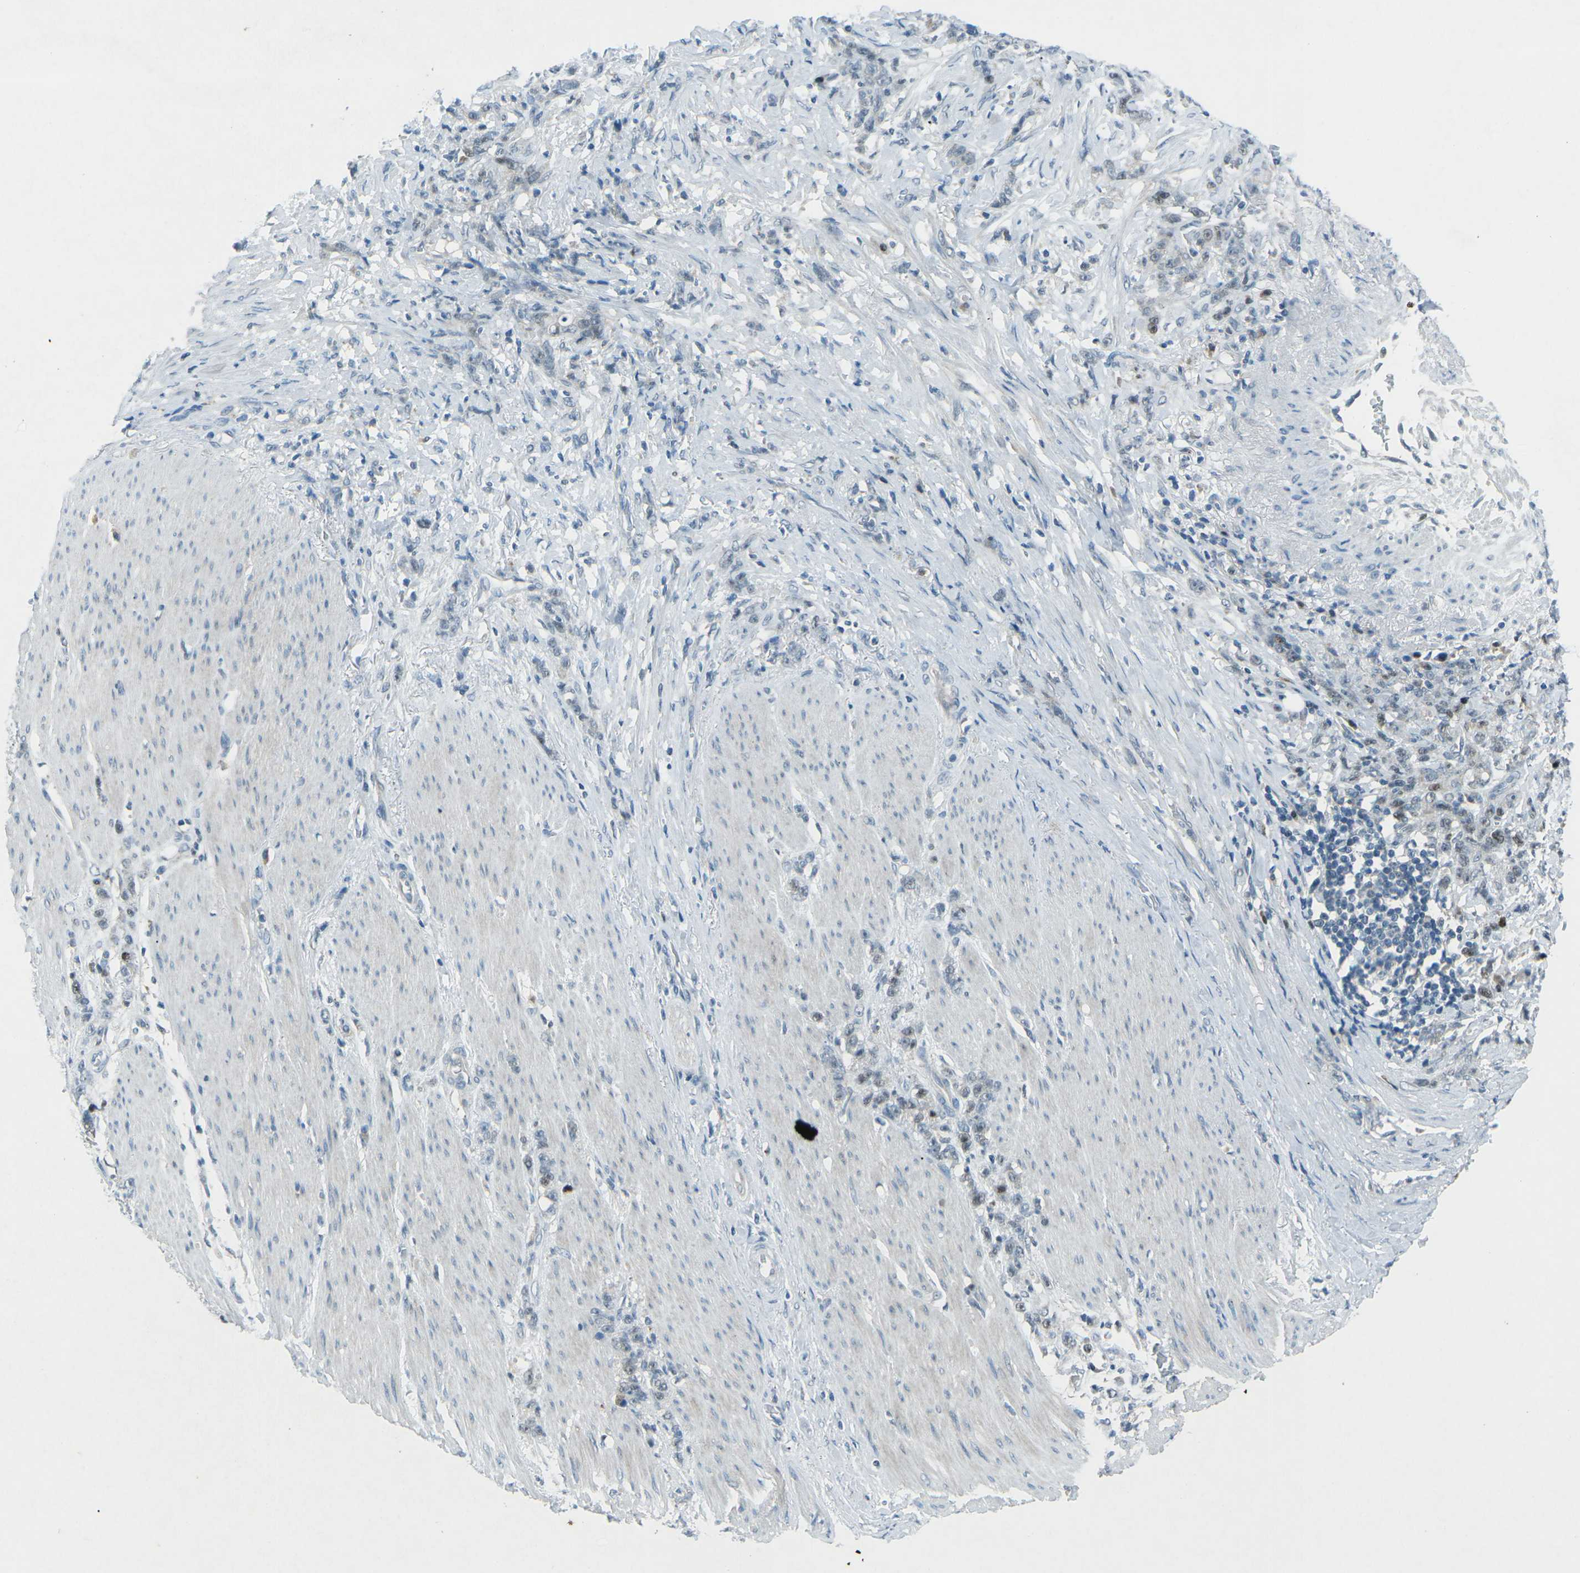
{"staining": {"intensity": "negative", "quantity": "none", "location": "none"}, "tissue": "stomach cancer", "cell_type": "Tumor cells", "image_type": "cancer", "snomed": [{"axis": "morphology", "description": "Adenocarcinoma, NOS"}, {"axis": "topography", "description": "Stomach, lower"}], "caption": "Immunohistochemistry of human adenocarcinoma (stomach) shows no staining in tumor cells.", "gene": "PRKCA", "patient": {"sex": "male", "age": 88}}